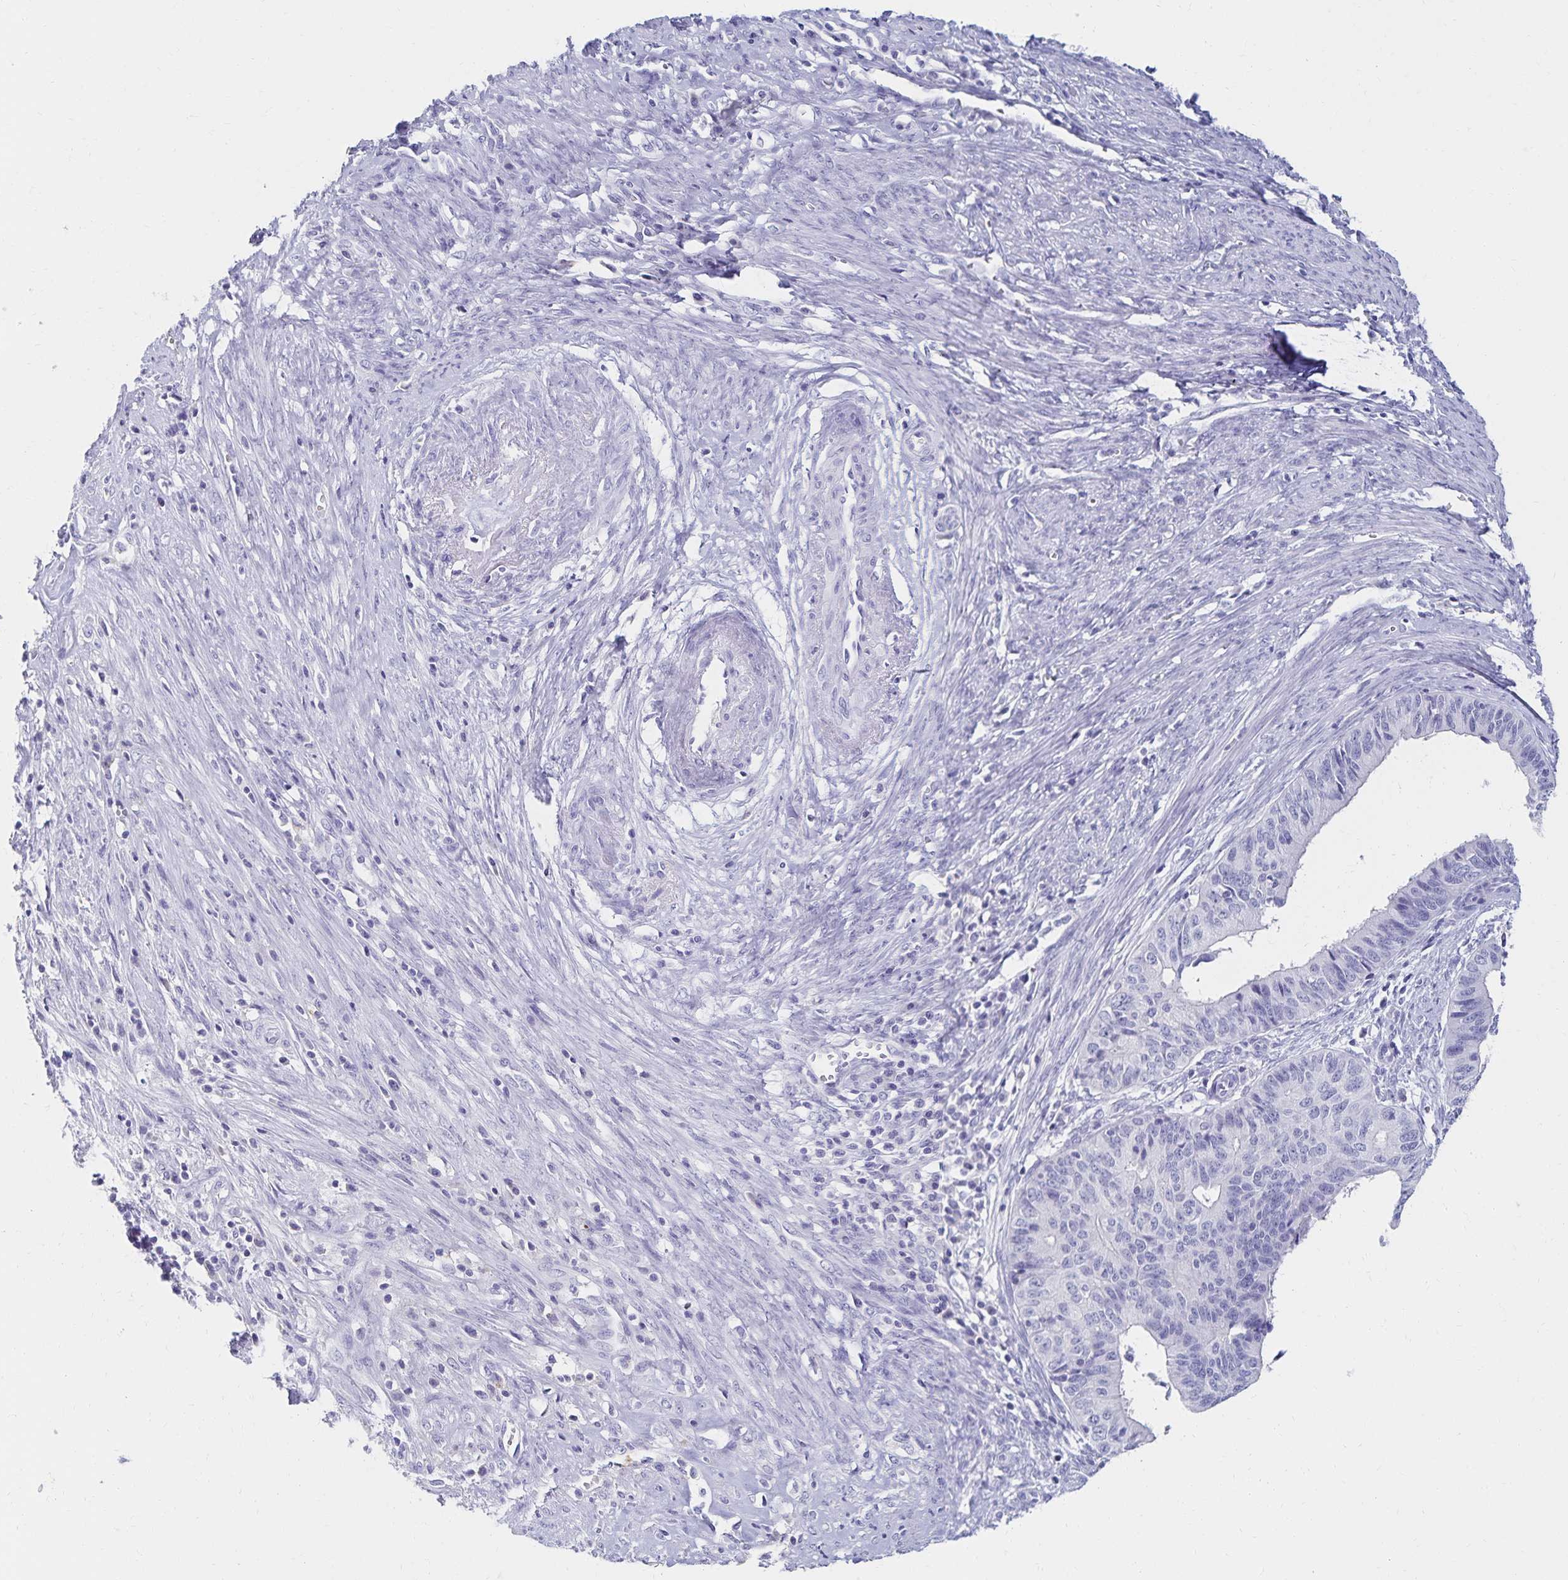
{"staining": {"intensity": "negative", "quantity": "none", "location": "none"}, "tissue": "endometrial cancer", "cell_type": "Tumor cells", "image_type": "cancer", "snomed": [{"axis": "morphology", "description": "Adenocarcinoma, NOS"}, {"axis": "topography", "description": "Endometrium"}], "caption": "Immunohistochemistry (IHC) photomicrograph of neoplastic tissue: human adenocarcinoma (endometrial) stained with DAB shows no significant protein expression in tumor cells.", "gene": "C2orf50", "patient": {"sex": "female", "age": 65}}